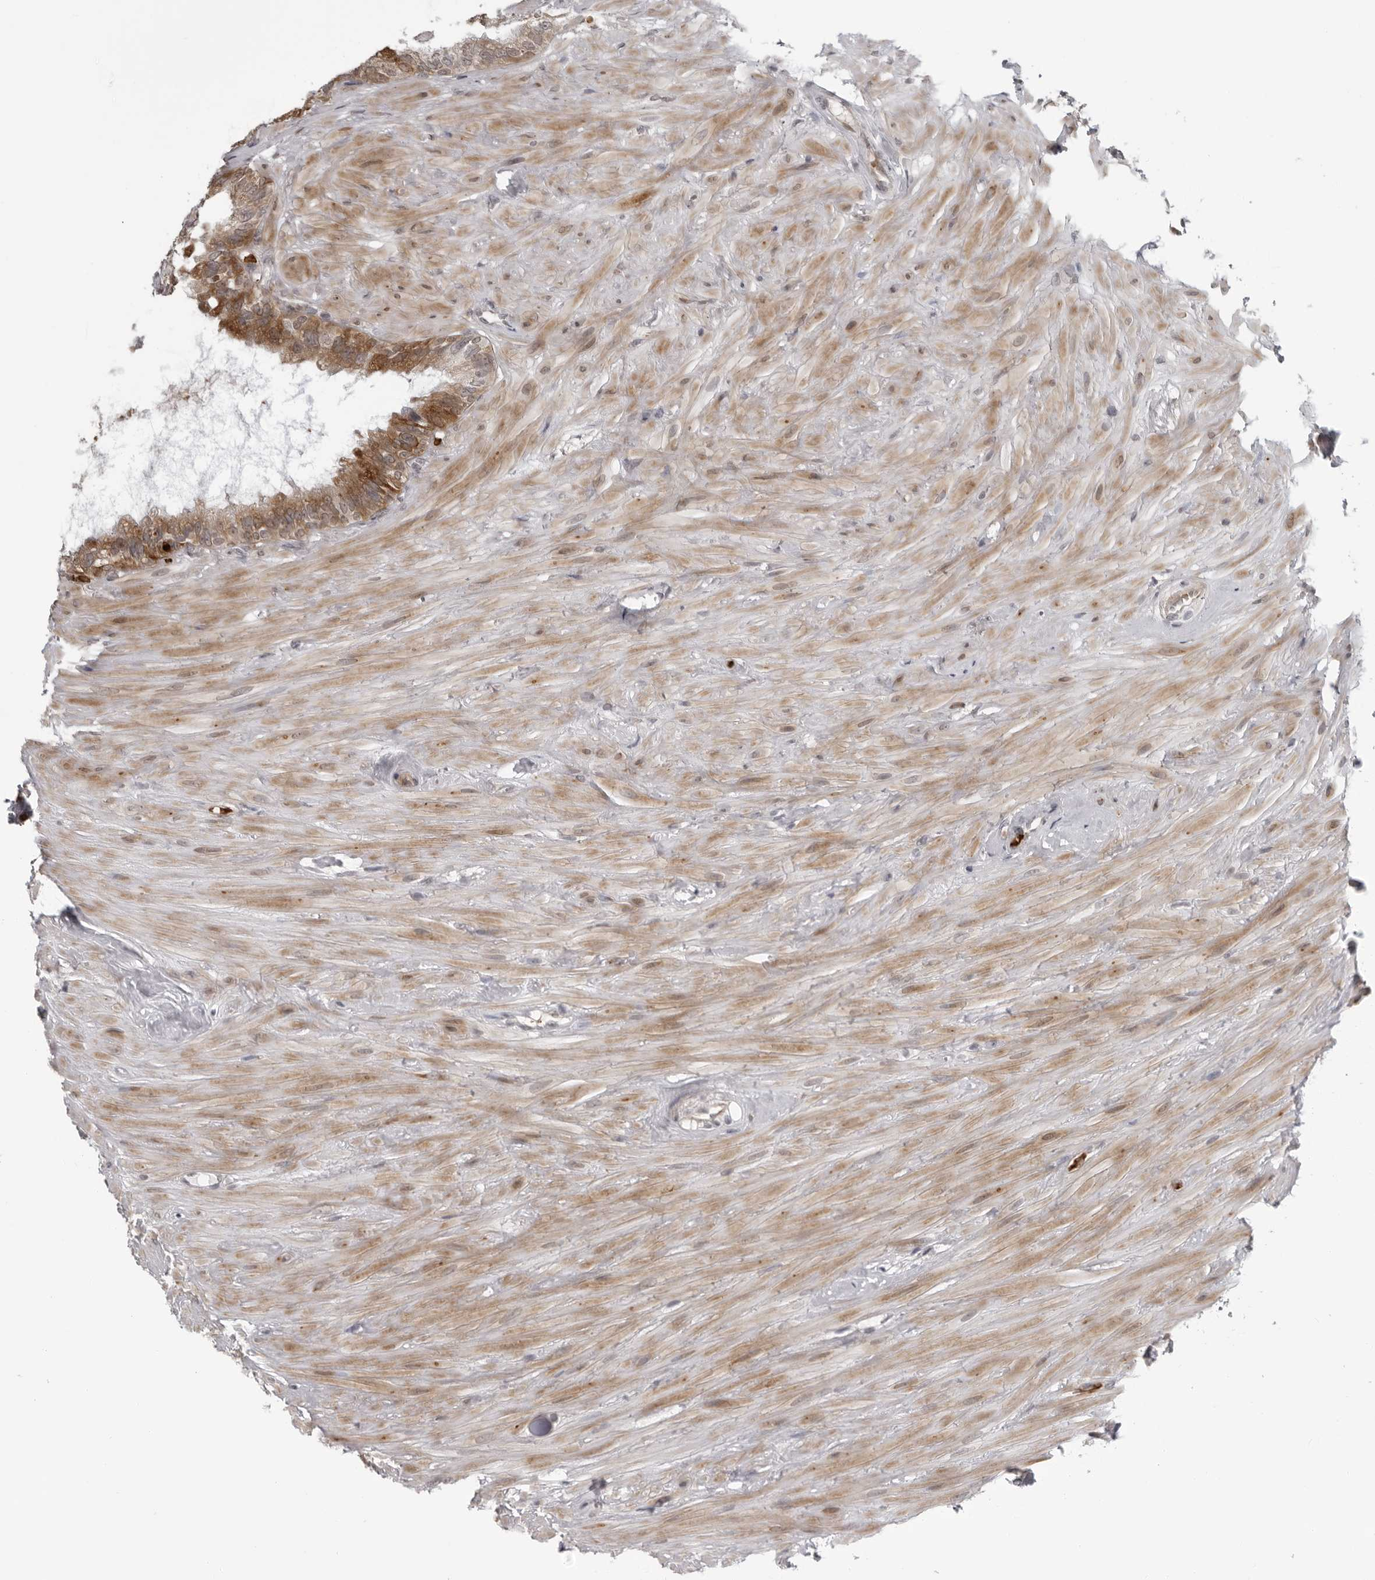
{"staining": {"intensity": "moderate", "quantity": ">75%", "location": "cytoplasmic/membranous"}, "tissue": "seminal vesicle", "cell_type": "Glandular cells", "image_type": "normal", "snomed": [{"axis": "morphology", "description": "Normal tissue, NOS"}, {"axis": "topography", "description": "Seminal veicle"}], "caption": "Immunohistochemical staining of benign human seminal vesicle demonstrates medium levels of moderate cytoplasmic/membranous expression in approximately >75% of glandular cells. (DAB (3,3'-diaminobenzidine) IHC, brown staining for protein, blue staining for nuclei).", "gene": "THOP1", "patient": {"sex": "male", "age": 80}}